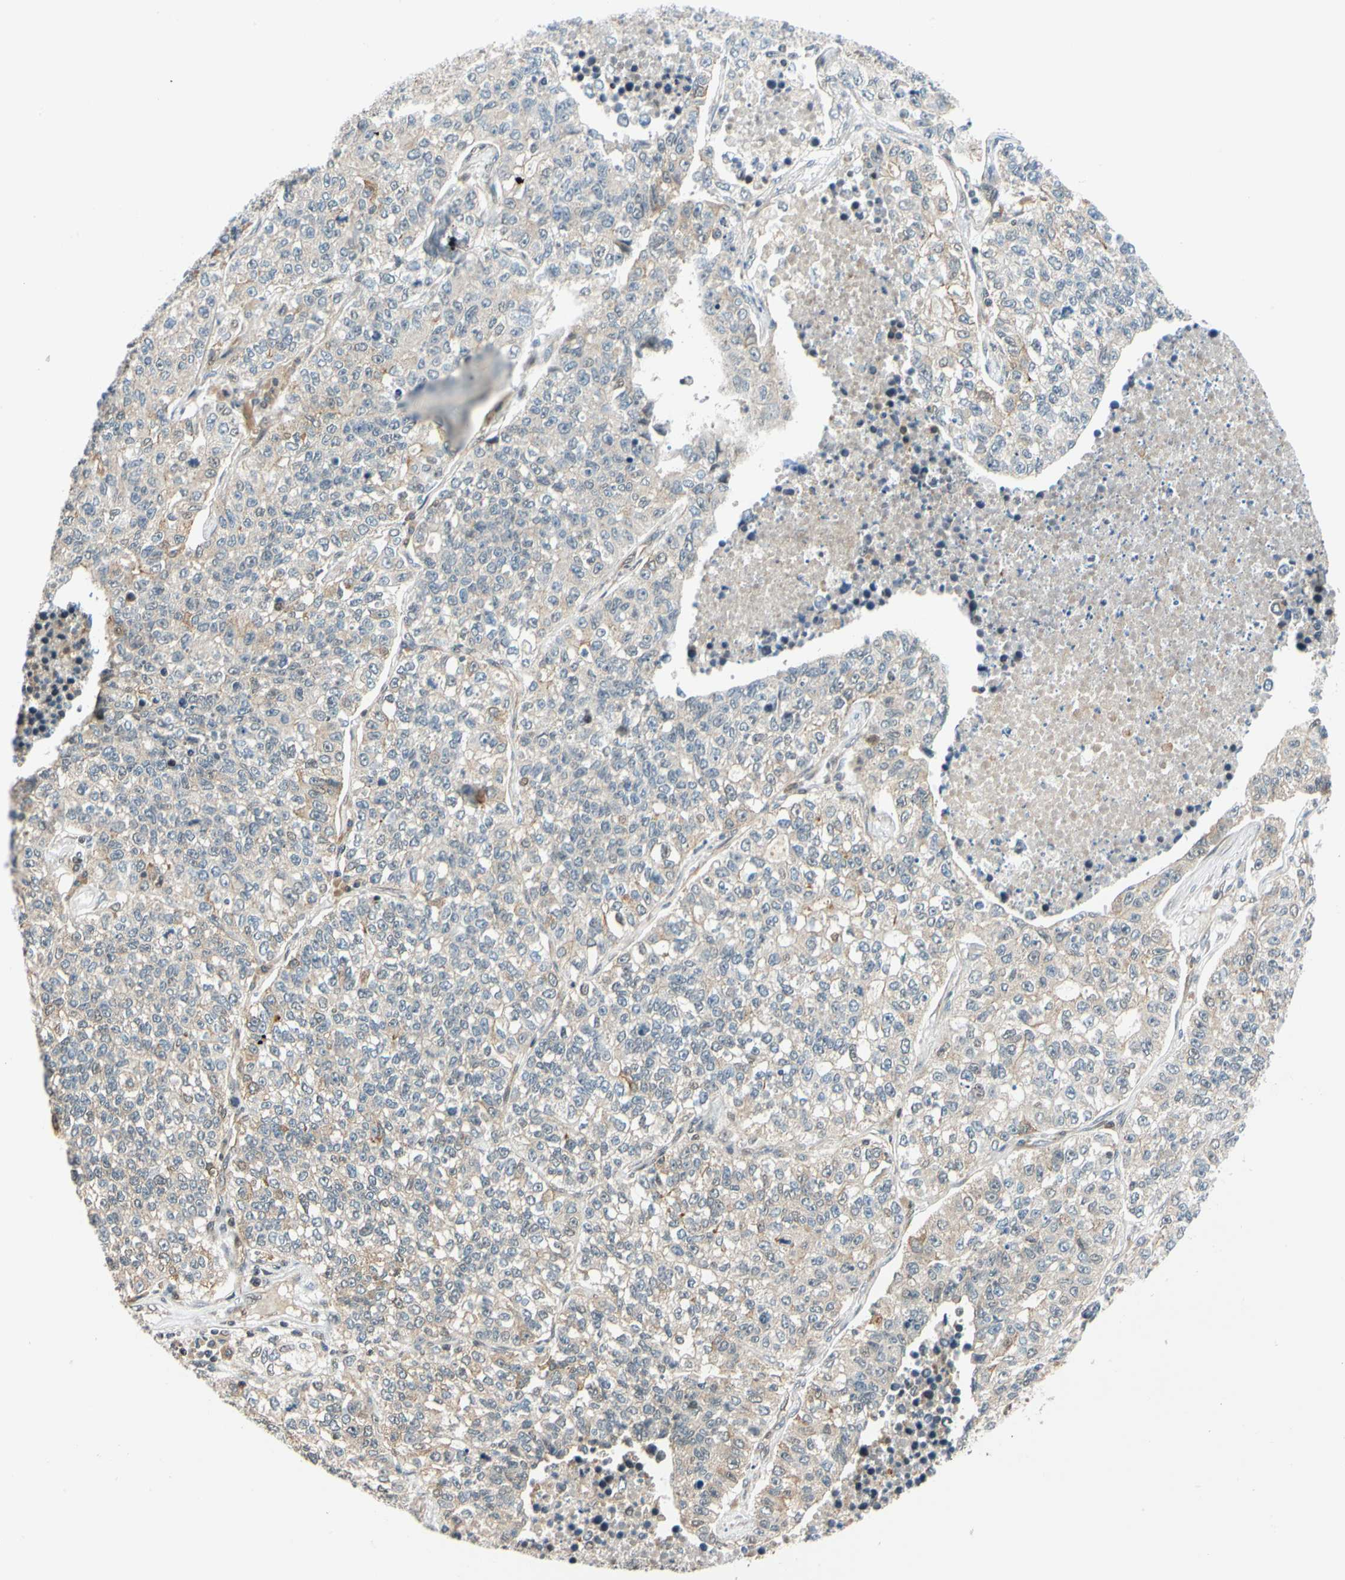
{"staining": {"intensity": "weak", "quantity": "<25%", "location": "cytoplasmic/membranous"}, "tissue": "lung cancer", "cell_type": "Tumor cells", "image_type": "cancer", "snomed": [{"axis": "morphology", "description": "Adenocarcinoma, NOS"}, {"axis": "topography", "description": "Lung"}], "caption": "This is an immunohistochemistry histopathology image of human adenocarcinoma (lung). There is no expression in tumor cells.", "gene": "MAPK9", "patient": {"sex": "male", "age": 49}}